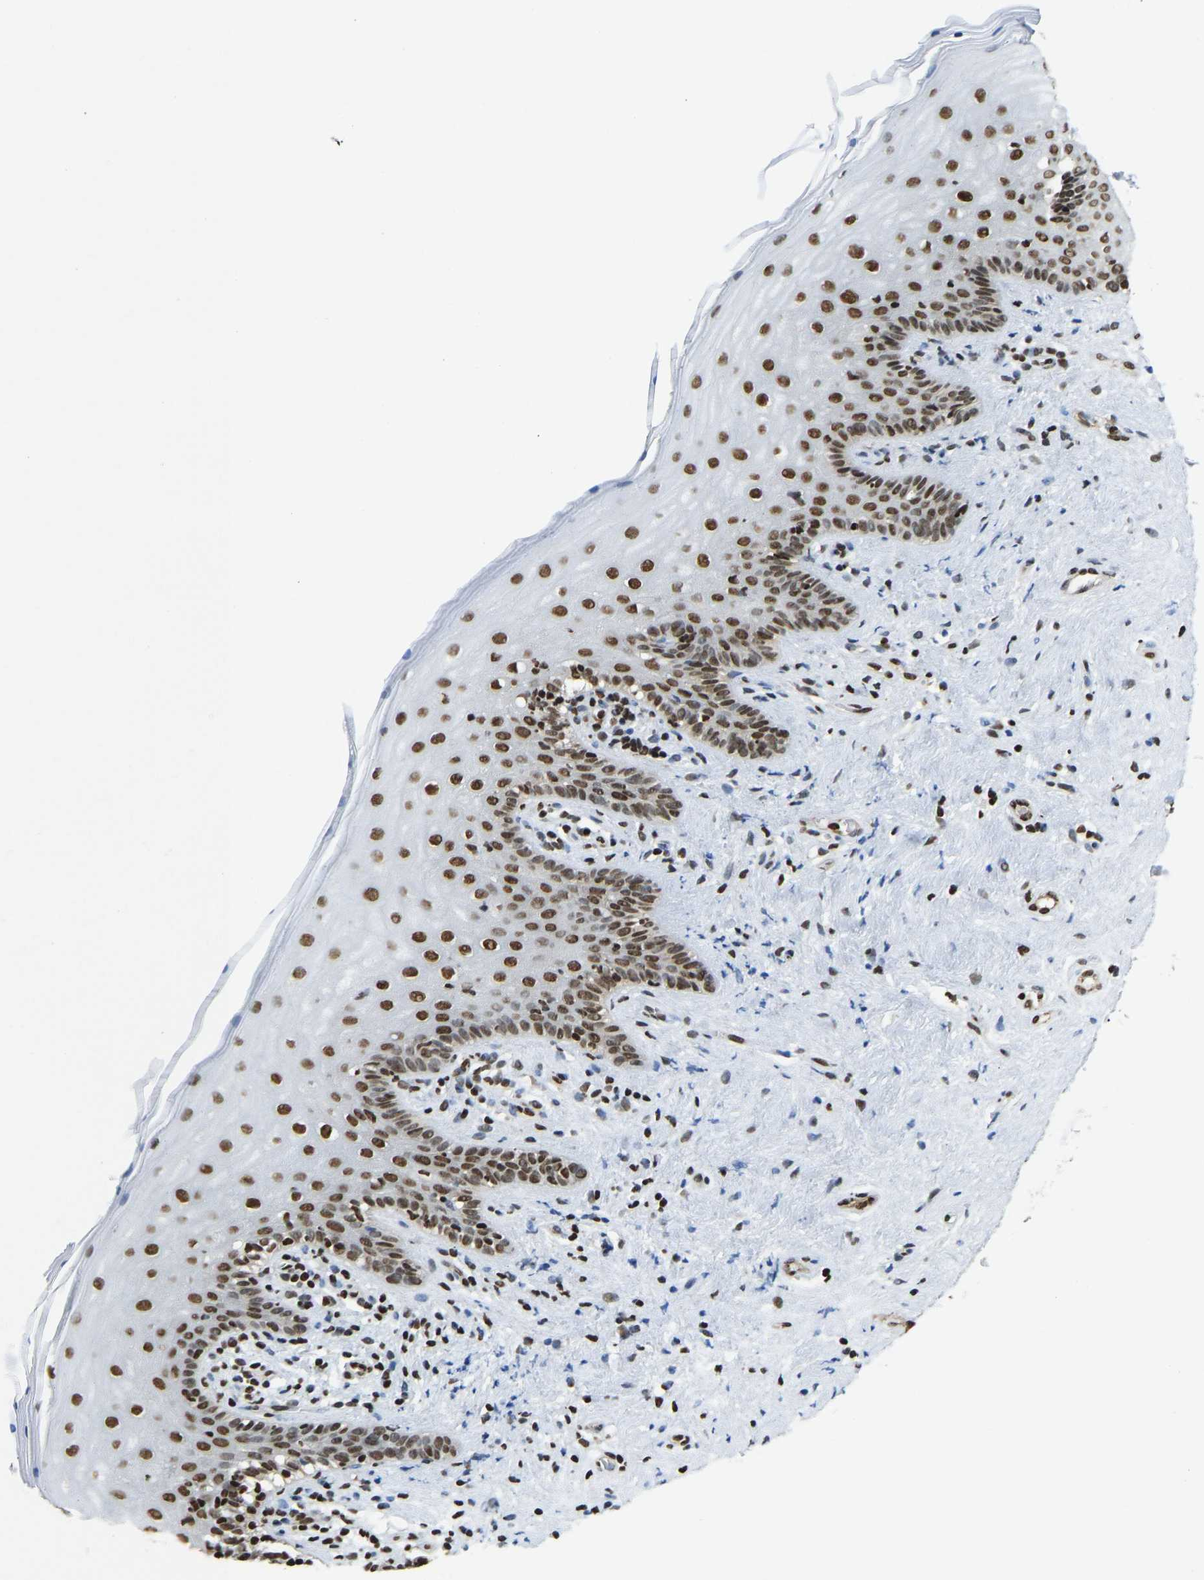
{"staining": {"intensity": "strong", "quantity": ">75%", "location": "nuclear"}, "tissue": "vagina", "cell_type": "Squamous epithelial cells", "image_type": "normal", "snomed": [{"axis": "morphology", "description": "Normal tissue, NOS"}, {"axis": "topography", "description": "Vagina"}], "caption": "Immunohistochemistry micrograph of benign vagina: human vagina stained using immunohistochemistry demonstrates high levels of strong protein expression localized specifically in the nuclear of squamous epithelial cells, appearing as a nuclear brown color.", "gene": "ZSCAN20", "patient": {"sex": "female", "age": 44}}